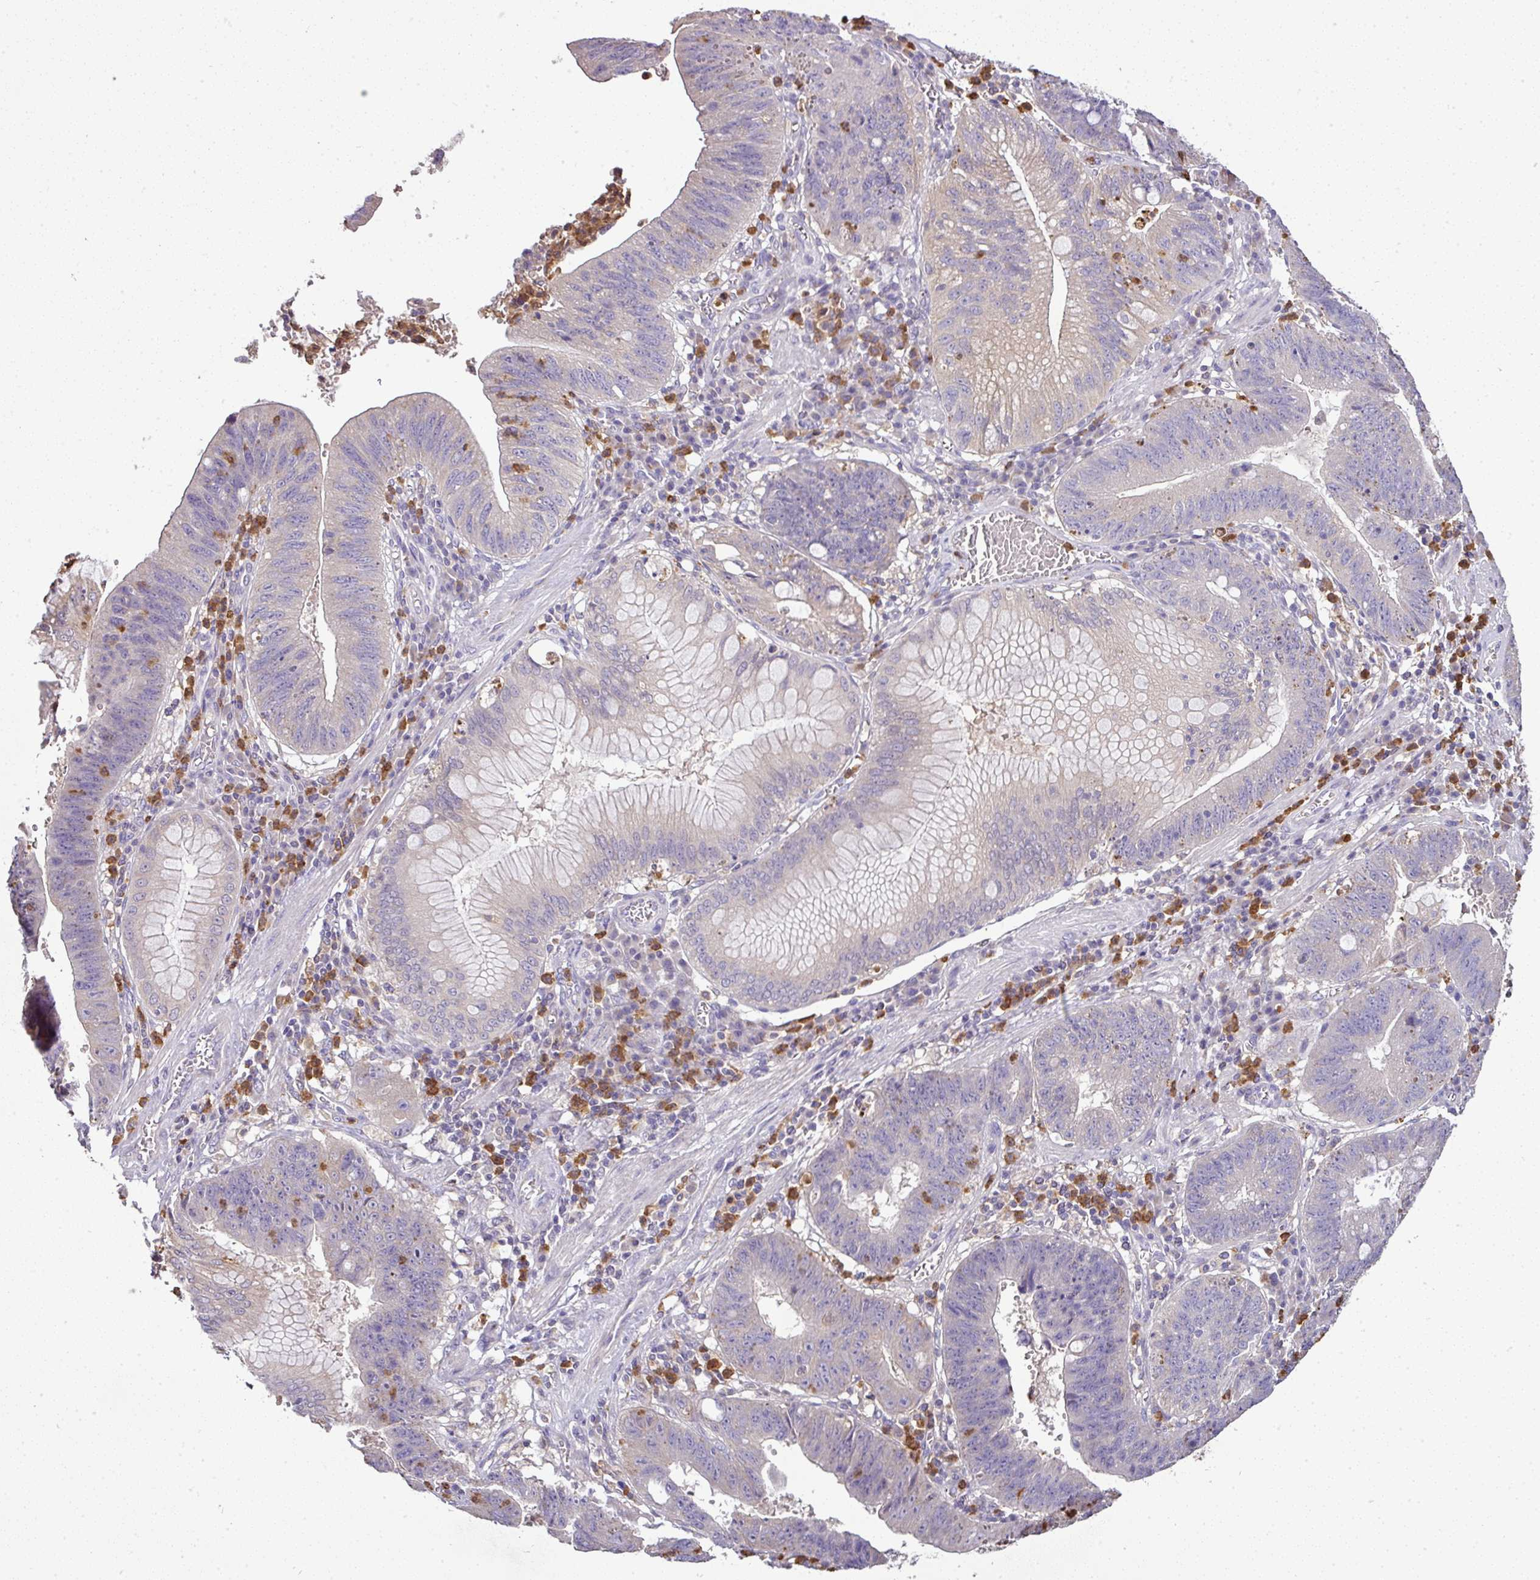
{"staining": {"intensity": "negative", "quantity": "none", "location": "none"}, "tissue": "stomach cancer", "cell_type": "Tumor cells", "image_type": "cancer", "snomed": [{"axis": "morphology", "description": "Adenocarcinoma, NOS"}, {"axis": "topography", "description": "Stomach"}], "caption": "Human stomach cancer stained for a protein using immunohistochemistry demonstrates no expression in tumor cells.", "gene": "CAB39L", "patient": {"sex": "male", "age": 59}}